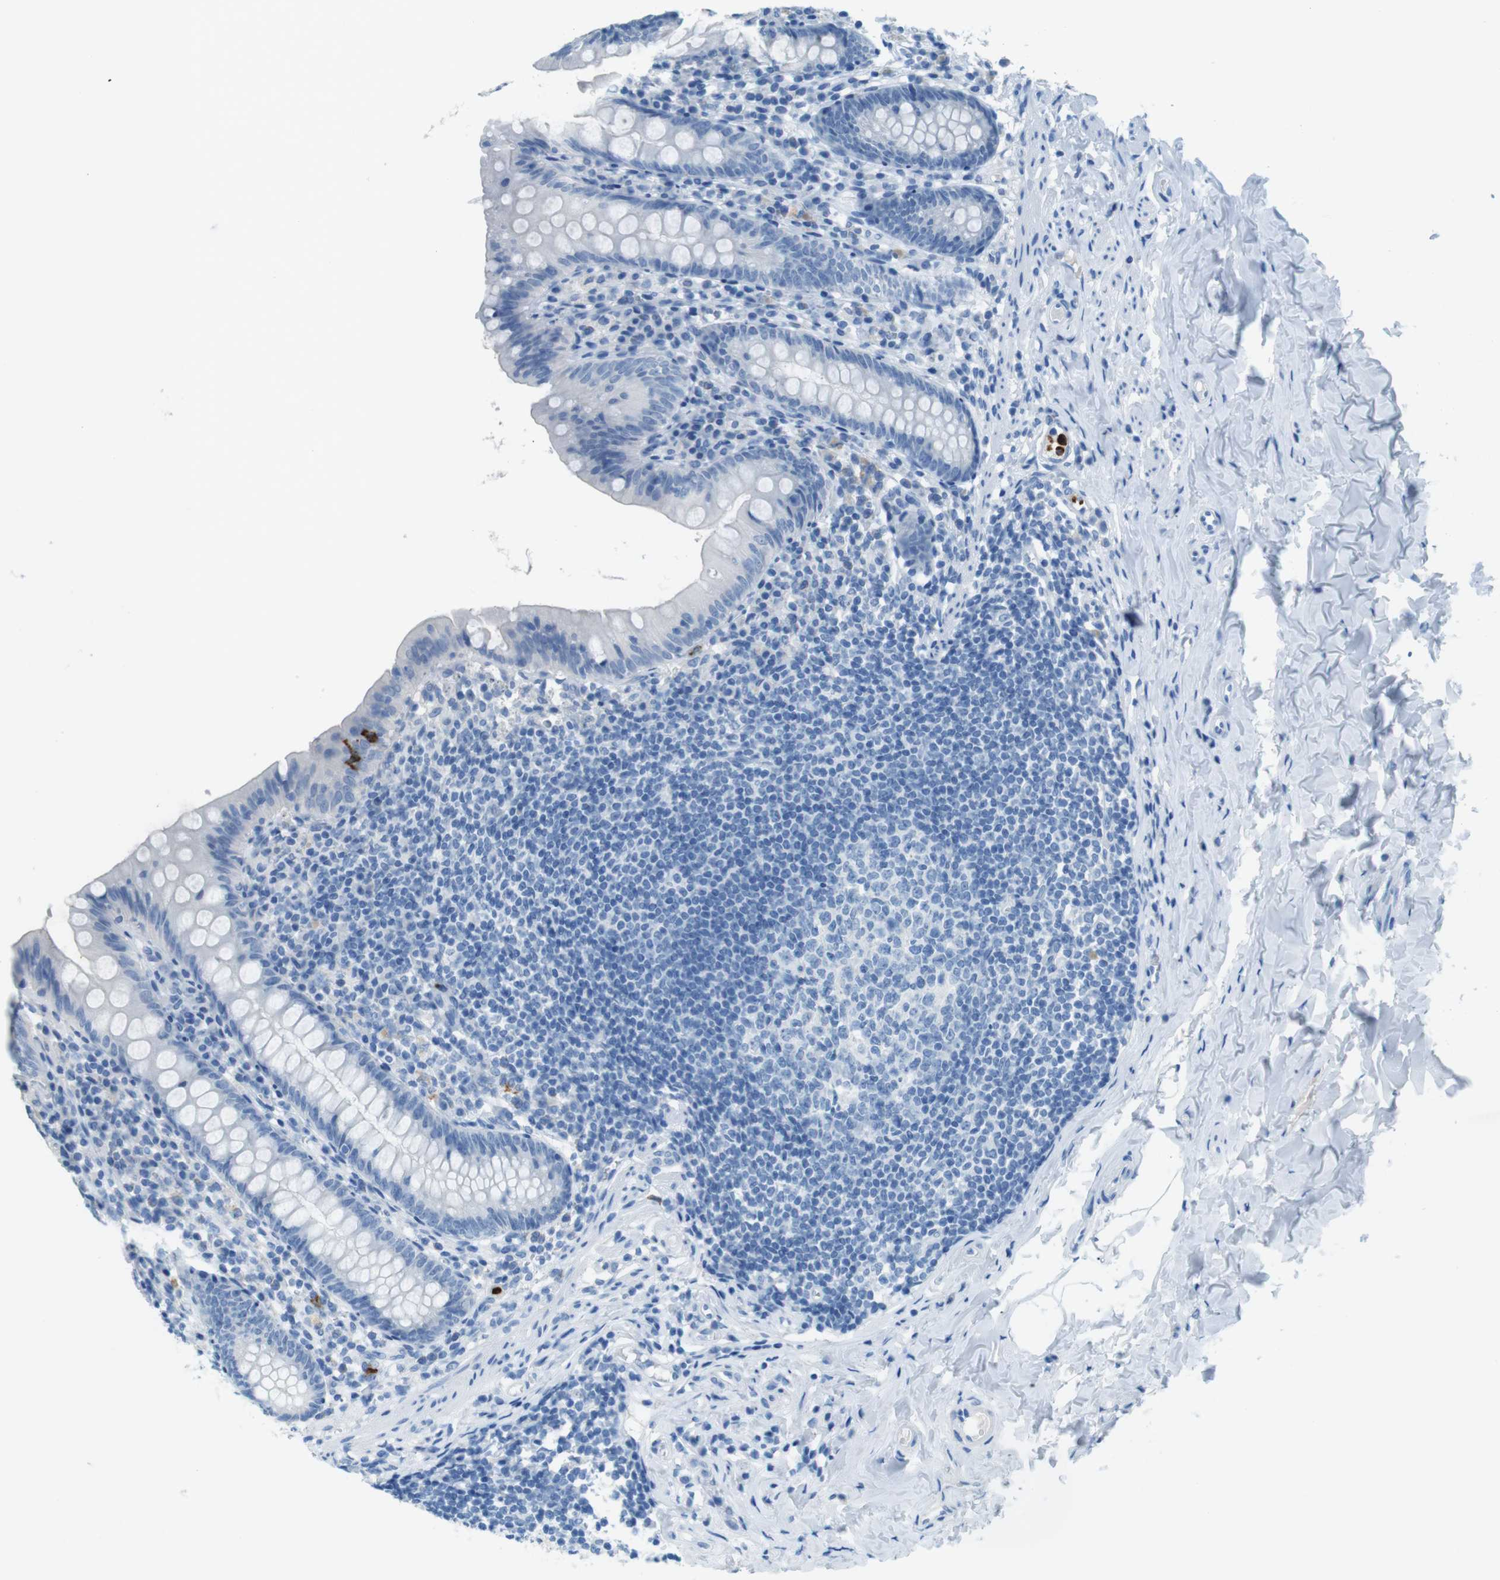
{"staining": {"intensity": "negative", "quantity": "none", "location": "none"}, "tissue": "appendix", "cell_type": "Glandular cells", "image_type": "normal", "snomed": [{"axis": "morphology", "description": "Normal tissue, NOS"}, {"axis": "topography", "description": "Appendix"}], "caption": "There is no significant staining in glandular cells of appendix.", "gene": "MCEMP1", "patient": {"sex": "male", "age": 52}}